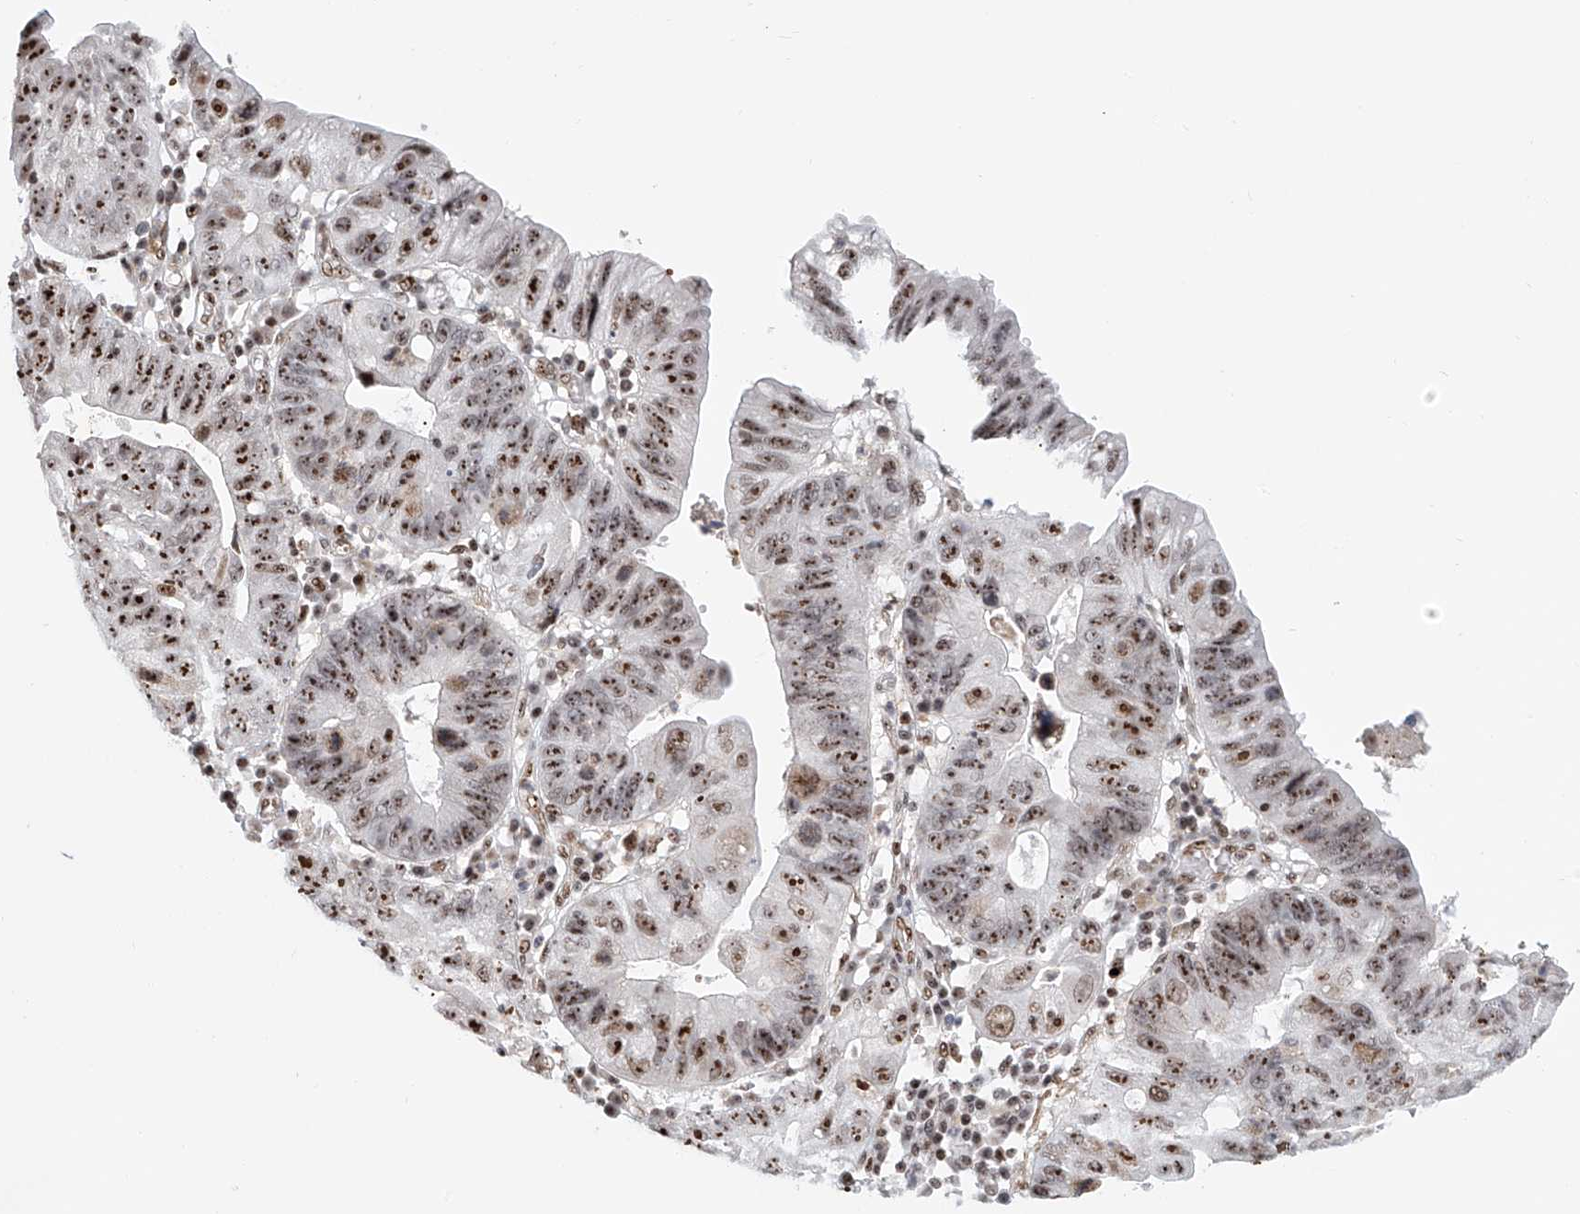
{"staining": {"intensity": "strong", "quantity": ">75%", "location": "nuclear"}, "tissue": "stomach cancer", "cell_type": "Tumor cells", "image_type": "cancer", "snomed": [{"axis": "morphology", "description": "Adenocarcinoma, NOS"}, {"axis": "topography", "description": "Stomach"}], "caption": "Immunohistochemical staining of human stomach adenocarcinoma displays strong nuclear protein expression in about >75% of tumor cells.", "gene": "PRUNE2", "patient": {"sex": "male", "age": 59}}